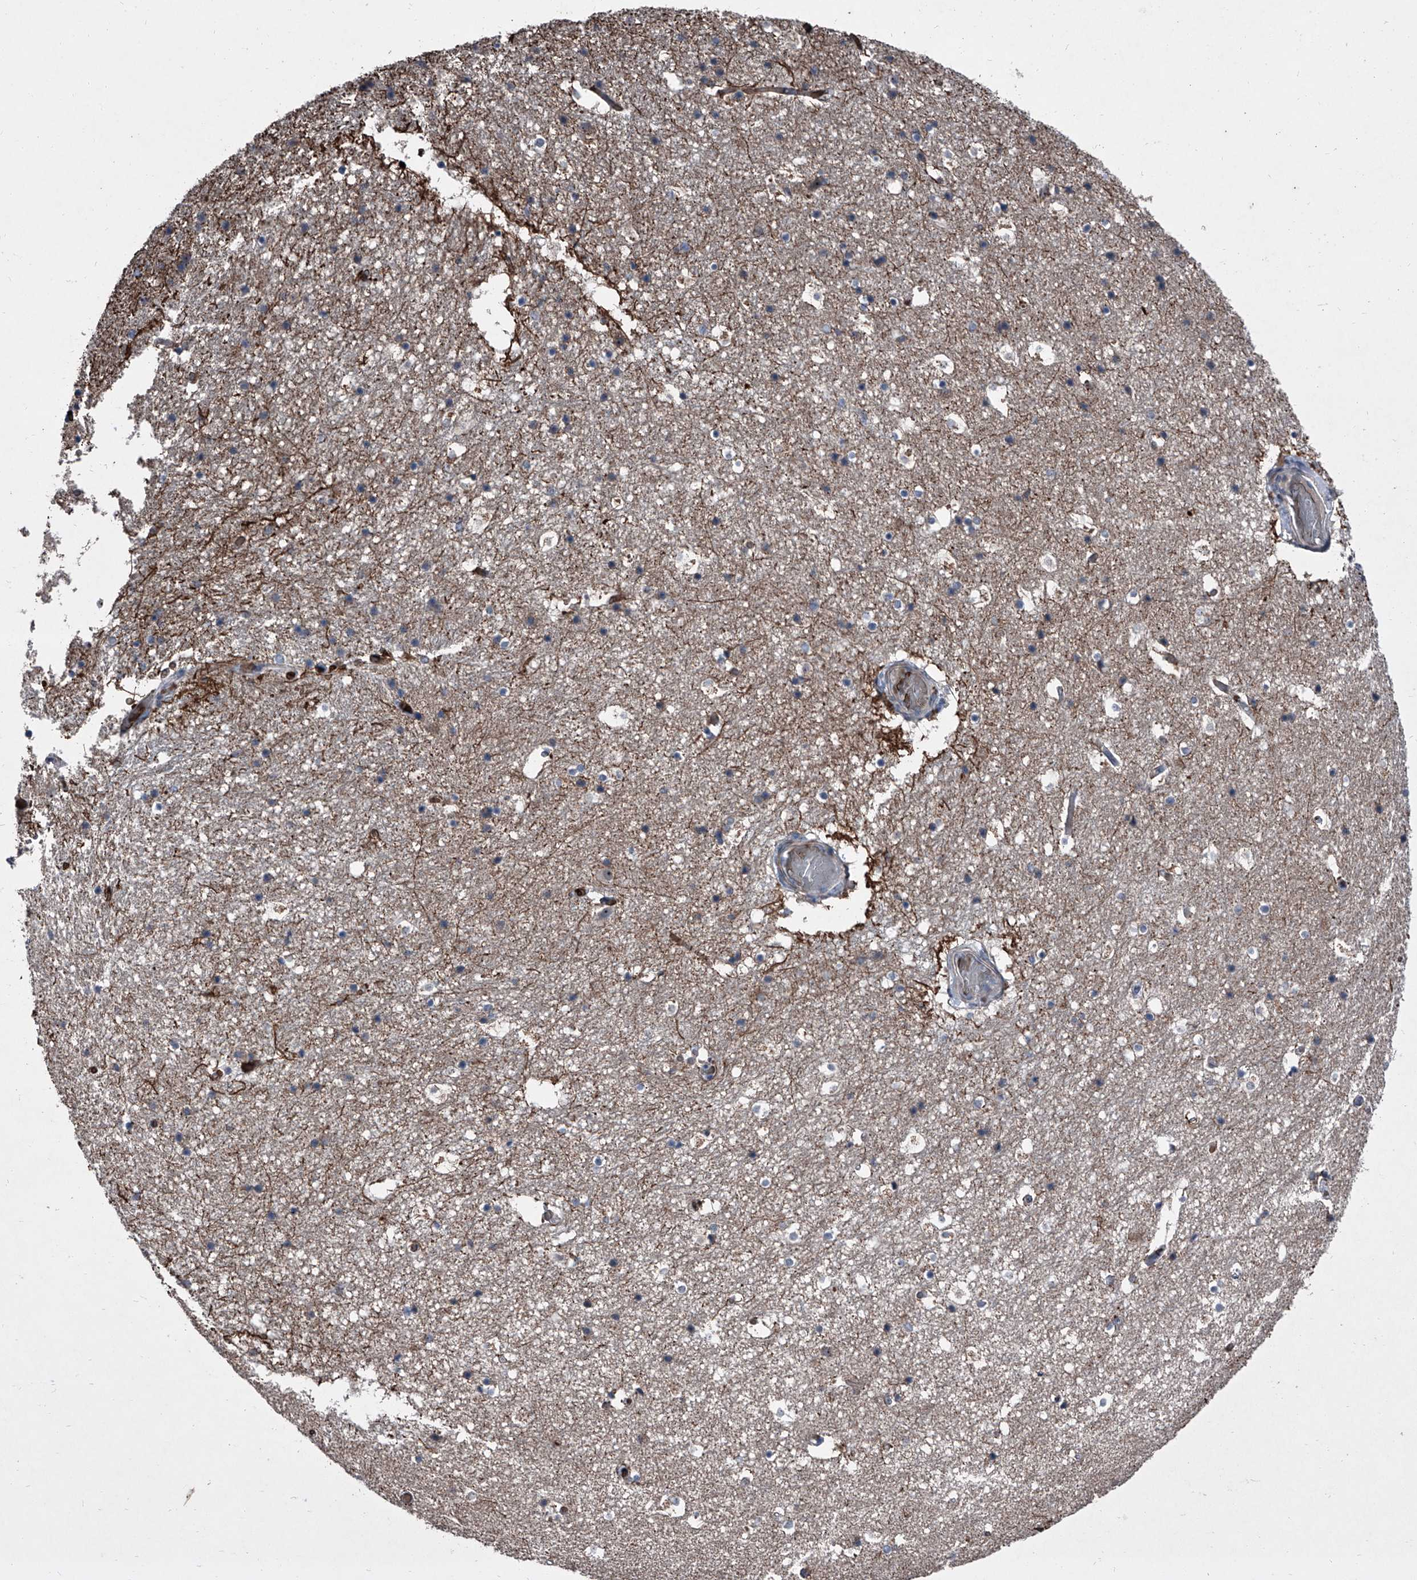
{"staining": {"intensity": "negative", "quantity": "none", "location": "none"}, "tissue": "hippocampus", "cell_type": "Glial cells", "image_type": "normal", "snomed": [{"axis": "morphology", "description": "Normal tissue, NOS"}, {"axis": "topography", "description": "Hippocampus"}], "caption": "Glial cells show no significant protein staining in benign hippocampus. (DAB (3,3'-diaminobenzidine) IHC visualized using brightfield microscopy, high magnification).", "gene": "CEP85L", "patient": {"sex": "female", "age": 52}}